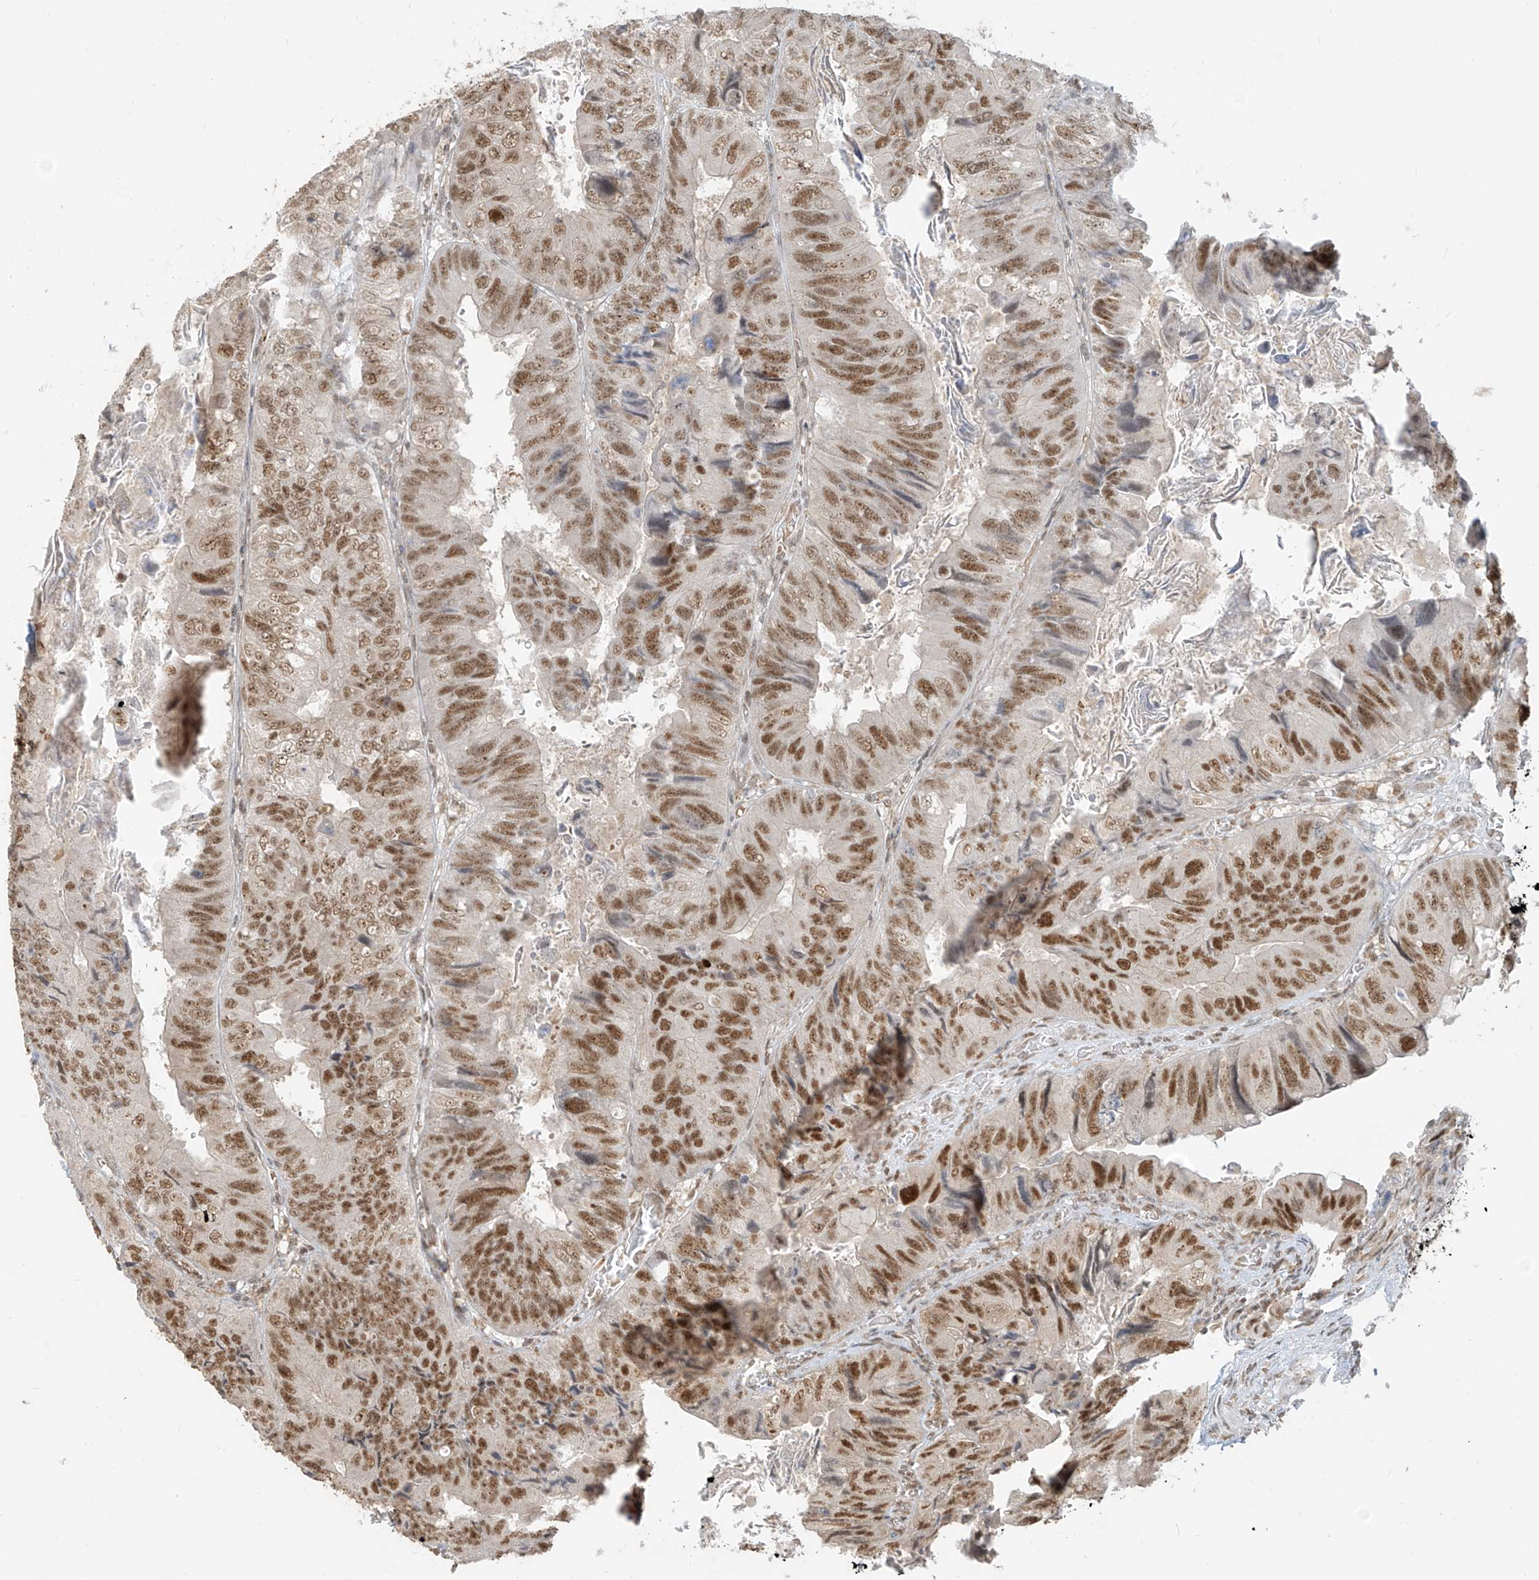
{"staining": {"intensity": "moderate", "quantity": ">75%", "location": "nuclear"}, "tissue": "colorectal cancer", "cell_type": "Tumor cells", "image_type": "cancer", "snomed": [{"axis": "morphology", "description": "Adenocarcinoma, NOS"}, {"axis": "topography", "description": "Rectum"}], "caption": "Colorectal cancer stained for a protein displays moderate nuclear positivity in tumor cells. The staining was performed using DAB to visualize the protein expression in brown, while the nuclei were stained in blue with hematoxylin (Magnification: 20x).", "gene": "ZMYM2", "patient": {"sex": "male", "age": 63}}